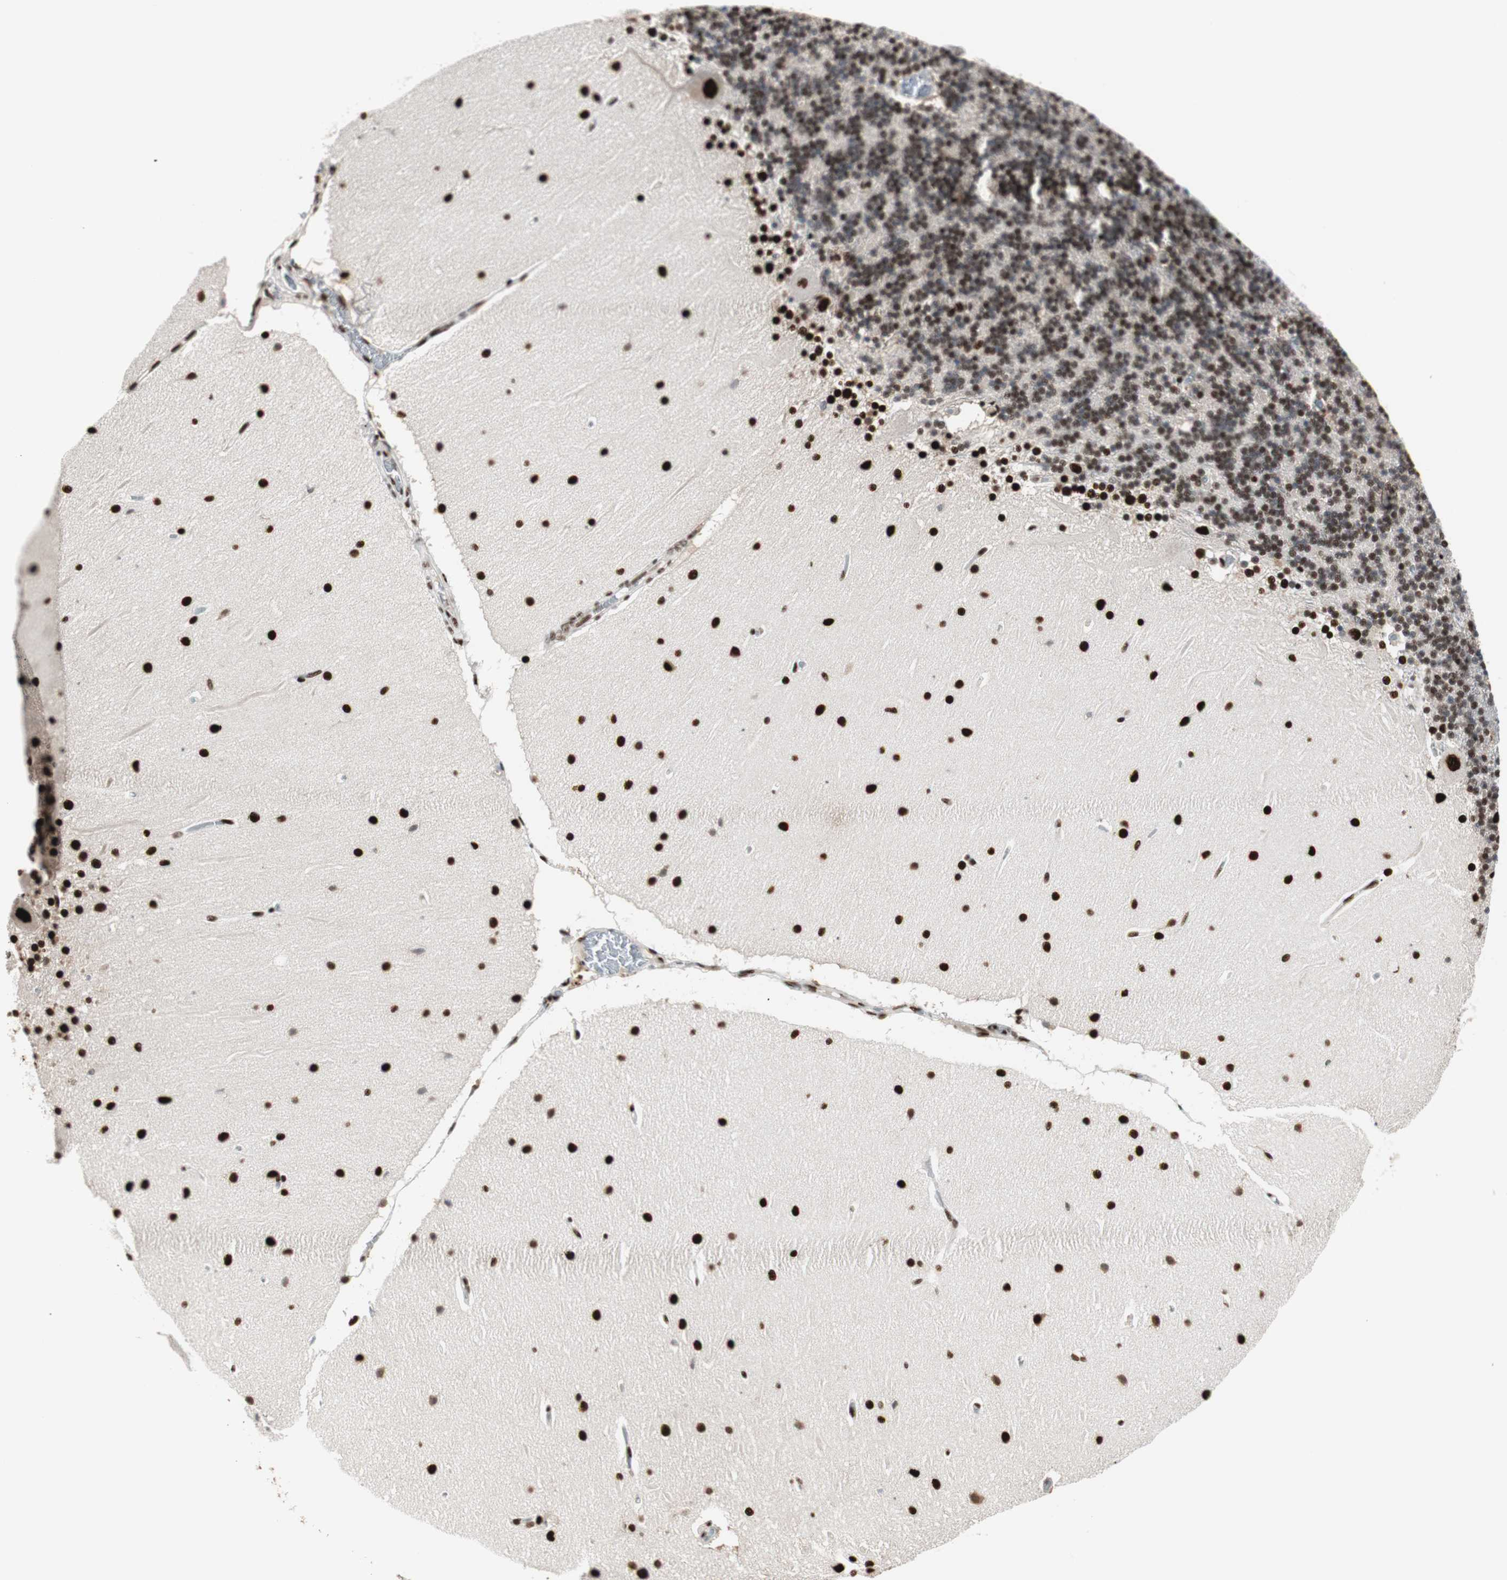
{"staining": {"intensity": "strong", "quantity": ">75%", "location": "nuclear"}, "tissue": "cerebellum", "cell_type": "Cells in granular layer", "image_type": "normal", "snomed": [{"axis": "morphology", "description": "Normal tissue, NOS"}, {"axis": "topography", "description": "Cerebellum"}], "caption": "About >75% of cells in granular layer in benign cerebellum show strong nuclear protein expression as visualized by brown immunohistochemical staining.", "gene": "PSME3", "patient": {"sex": "female", "age": 54}}